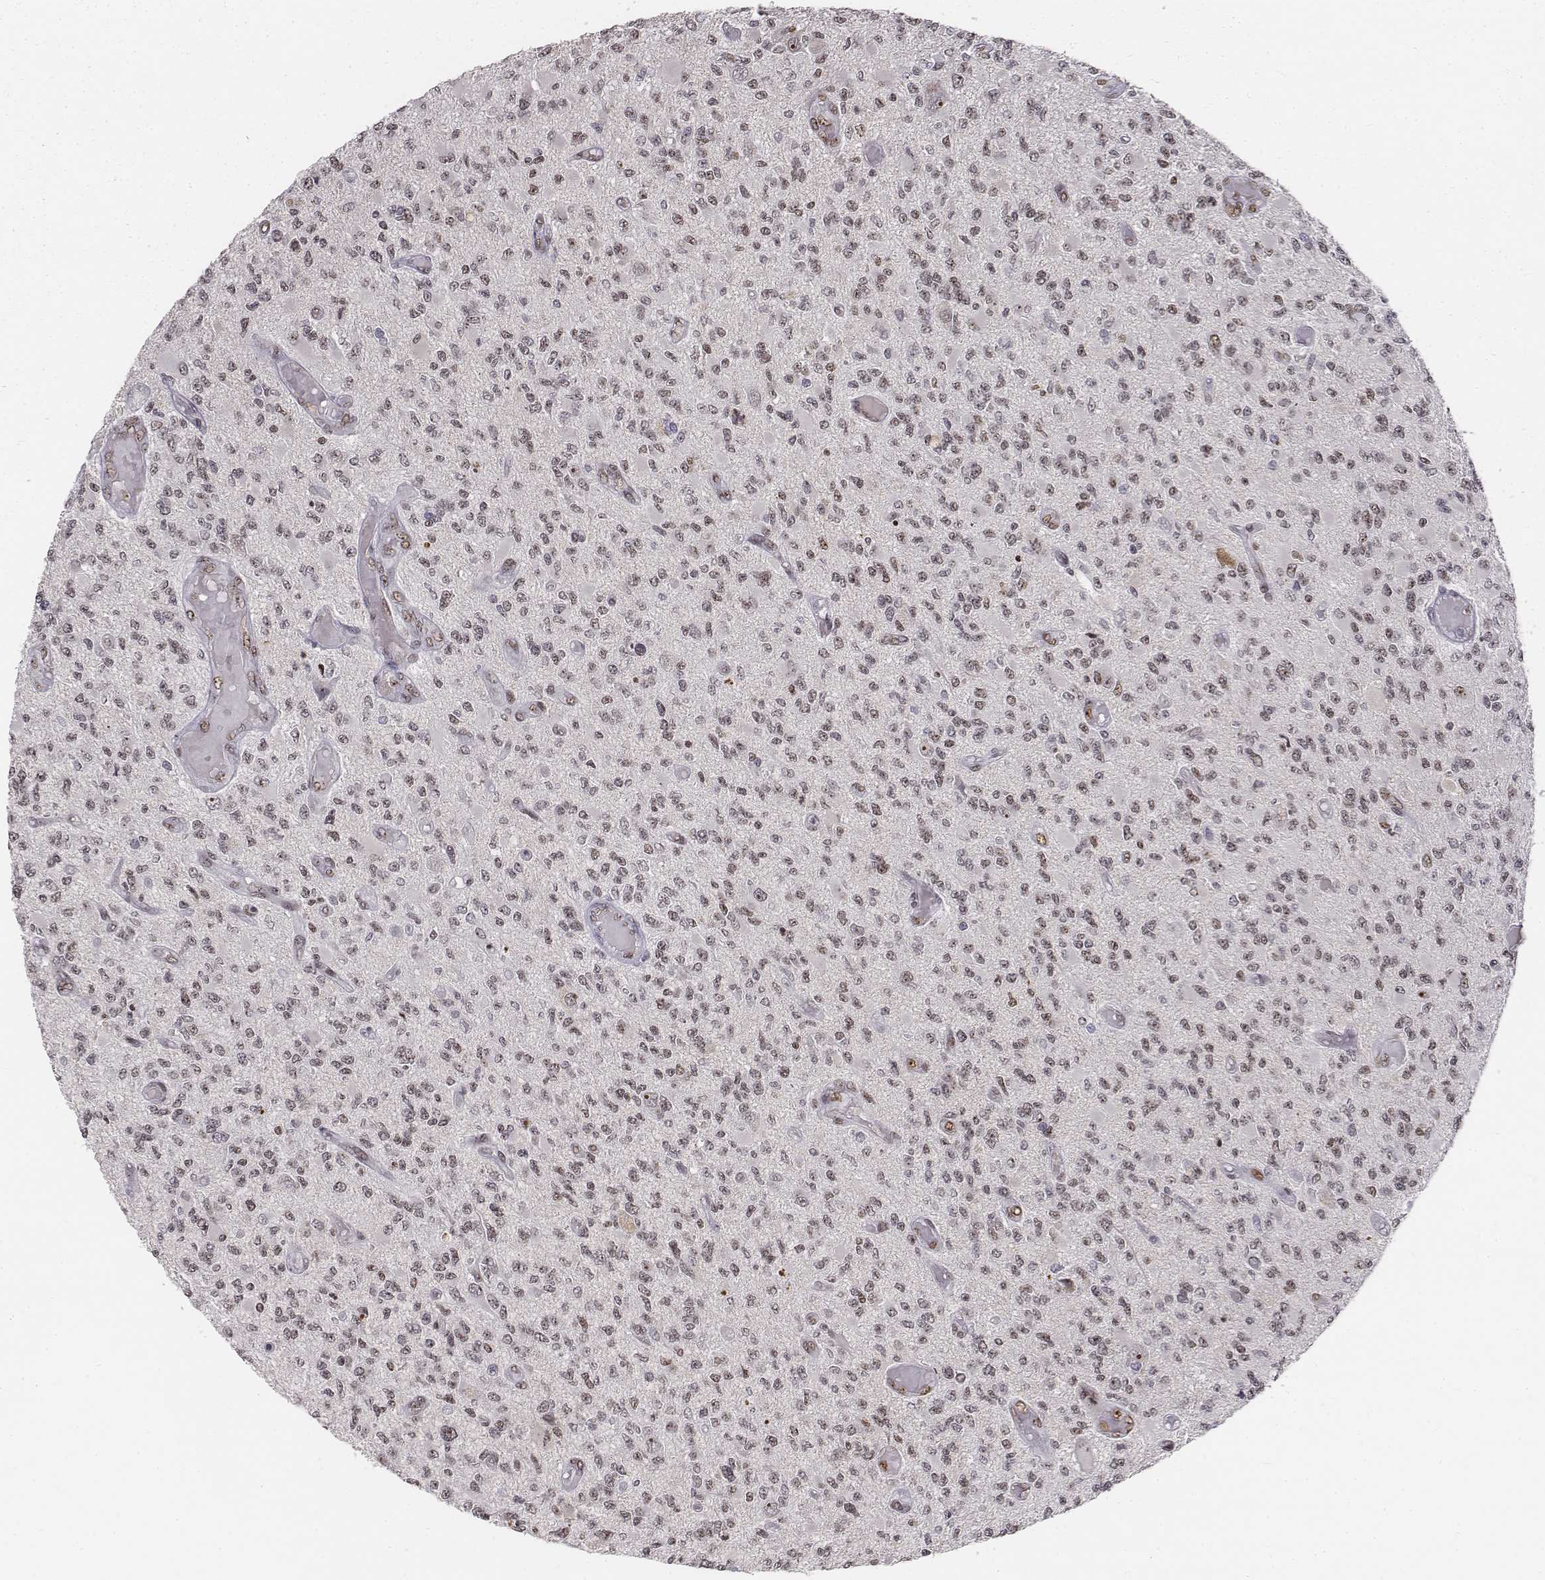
{"staining": {"intensity": "negative", "quantity": "none", "location": "none"}, "tissue": "glioma", "cell_type": "Tumor cells", "image_type": "cancer", "snomed": [{"axis": "morphology", "description": "Glioma, malignant, High grade"}, {"axis": "topography", "description": "Brain"}], "caption": "Image shows no significant protein expression in tumor cells of malignant glioma (high-grade).", "gene": "PHF6", "patient": {"sex": "female", "age": 63}}